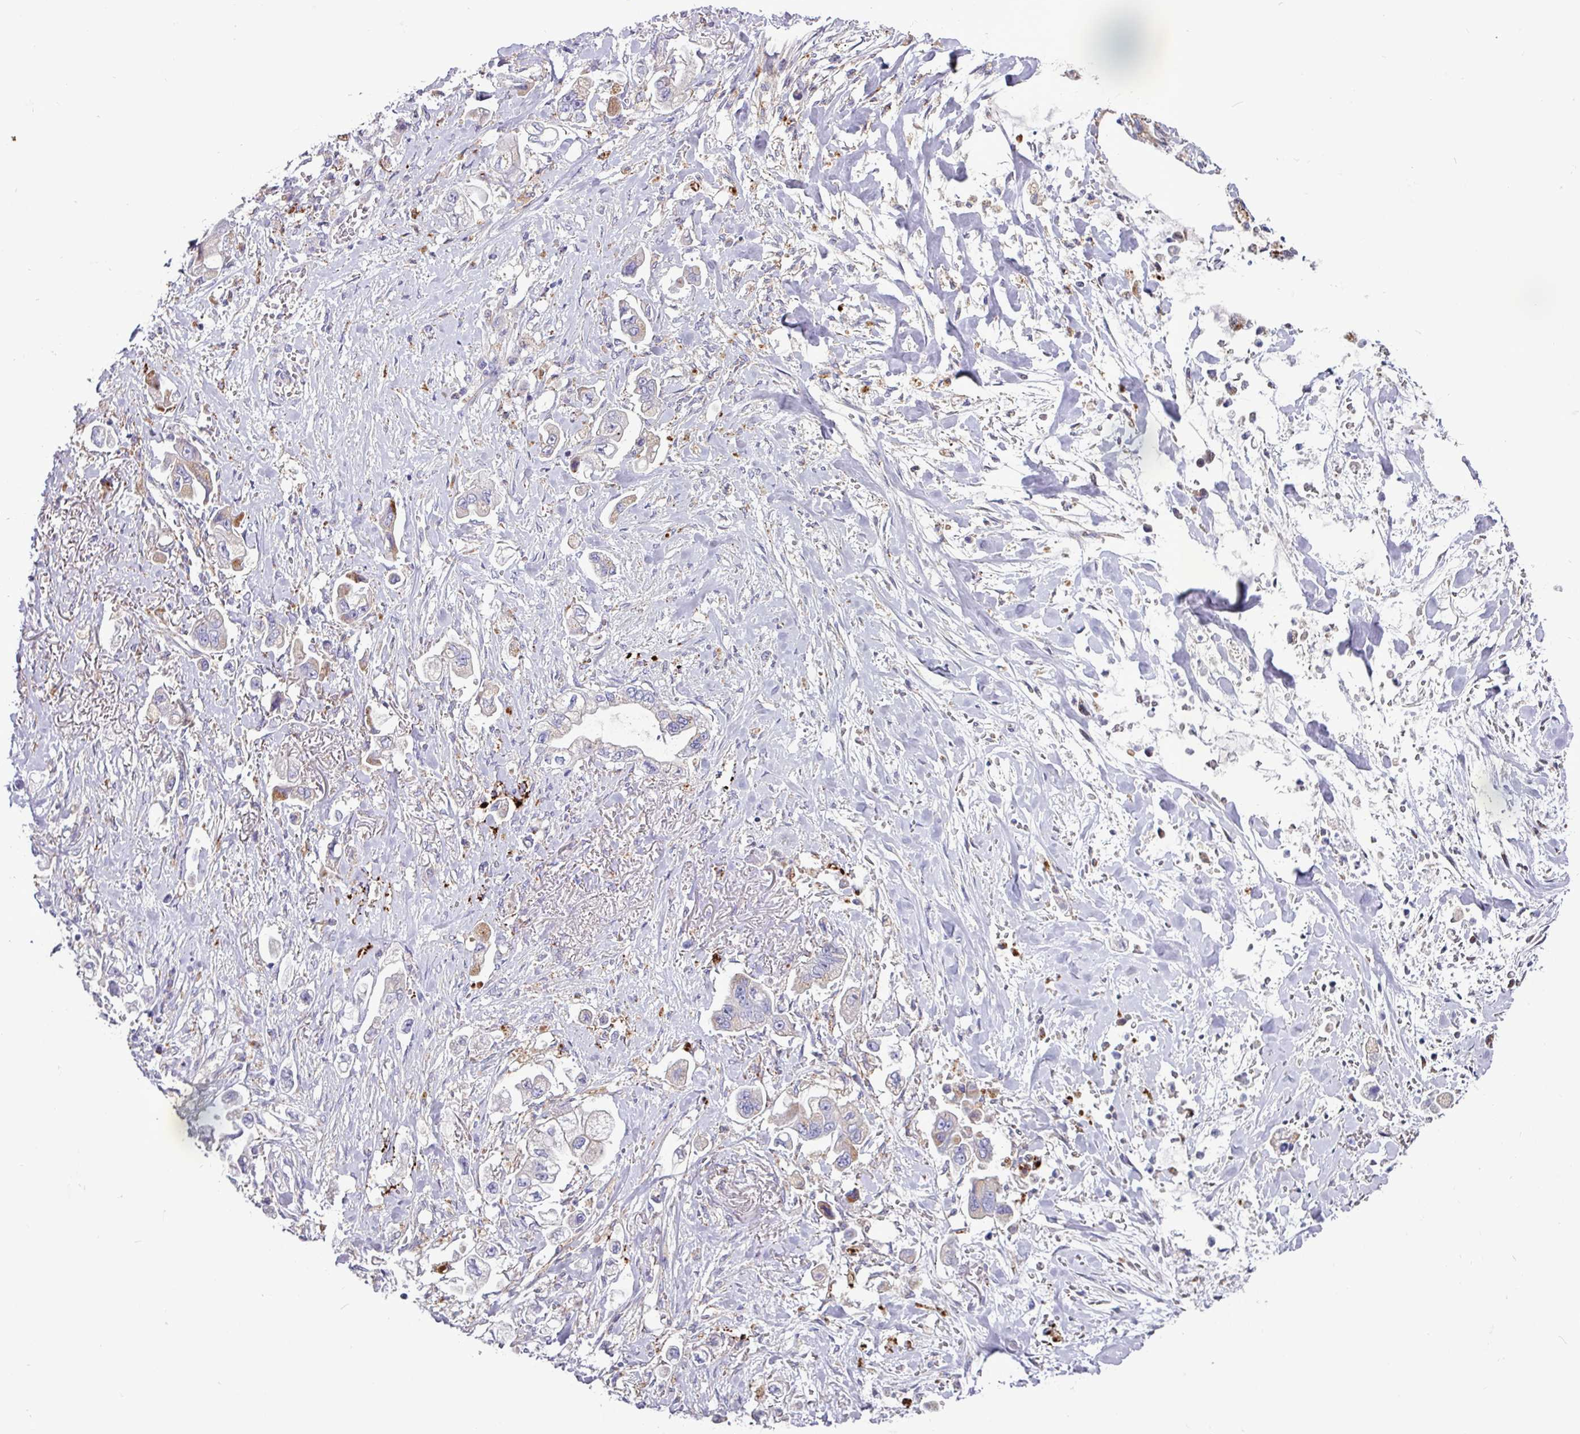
{"staining": {"intensity": "moderate", "quantity": "25%-75%", "location": "cytoplasmic/membranous"}, "tissue": "stomach cancer", "cell_type": "Tumor cells", "image_type": "cancer", "snomed": [{"axis": "morphology", "description": "Adenocarcinoma, NOS"}, {"axis": "topography", "description": "Stomach"}], "caption": "DAB (3,3'-diaminobenzidine) immunohistochemical staining of stomach cancer exhibits moderate cytoplasmic/membranous protein expression in approximately 25%-75% of tumor cells. (Brightfield microscopy of DAB IHC at high magnification).", "gene": "AMIGO2", "patient": {"sex": "male", "age": 62}}